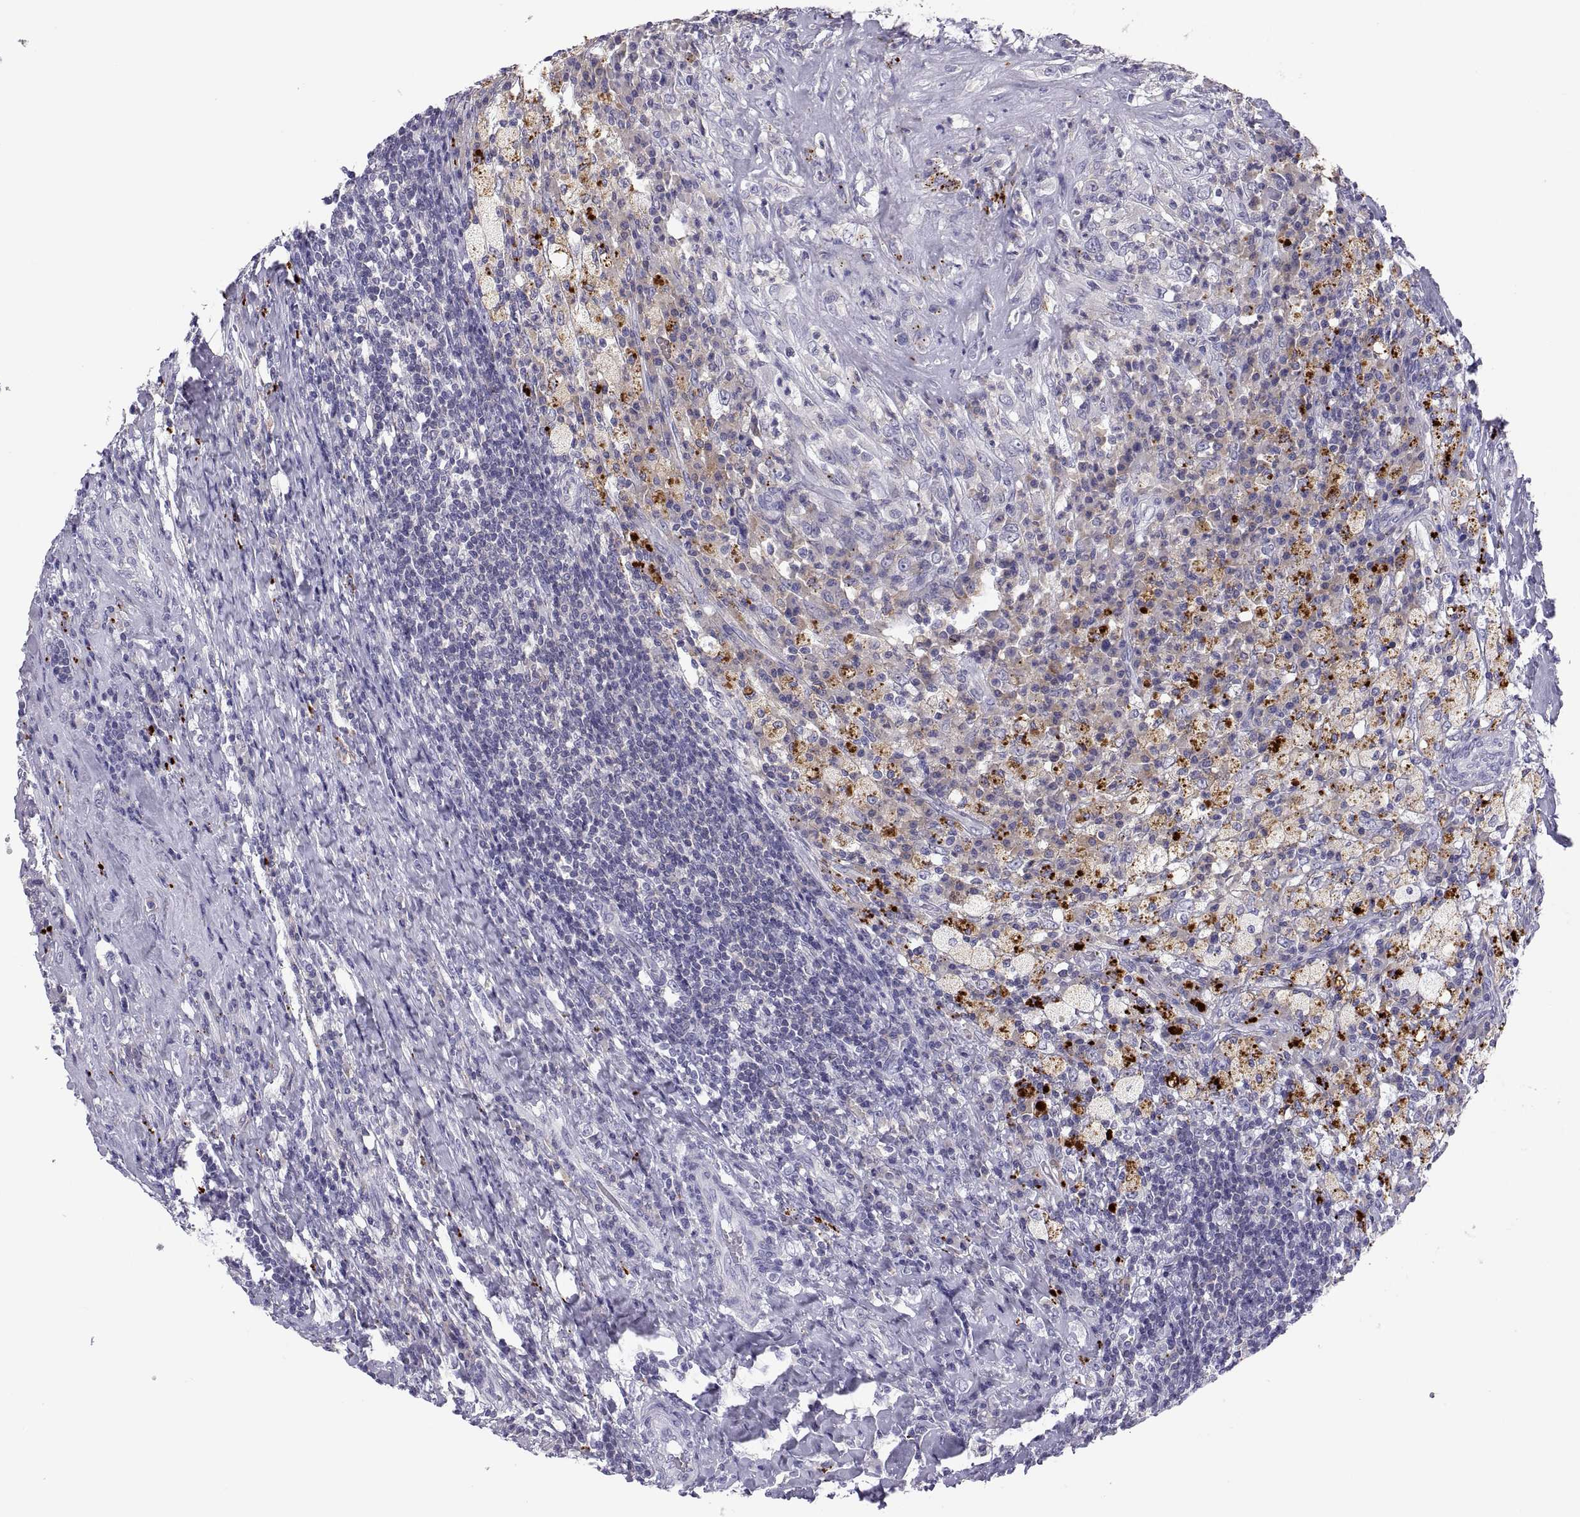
{"staining": {"intensity": "negative", "quantity": "none", "location": "none"}, "tissue": "testis cancer", "cell_type": "Tumor cells", "image_type": "cancer", "snomed": [{"axis": "morphology", "description": "Necrosis, NOS"}, {"axis": "morphology", "description": "Carcinoma, Embryonal, NOS"}, {"axis": "topography", "description": "Testis"}], "caption": "This is a photomicrograph of immunohistochemistry (IHC) staining of embryonal carcinoma (testis), which shows no expression in tumor cells. (DAB immunohistochemistry (IHC) with hematoxylin counter stain).", "gene": "RGS19", "patient": {"sex": "male", "age": 19}}